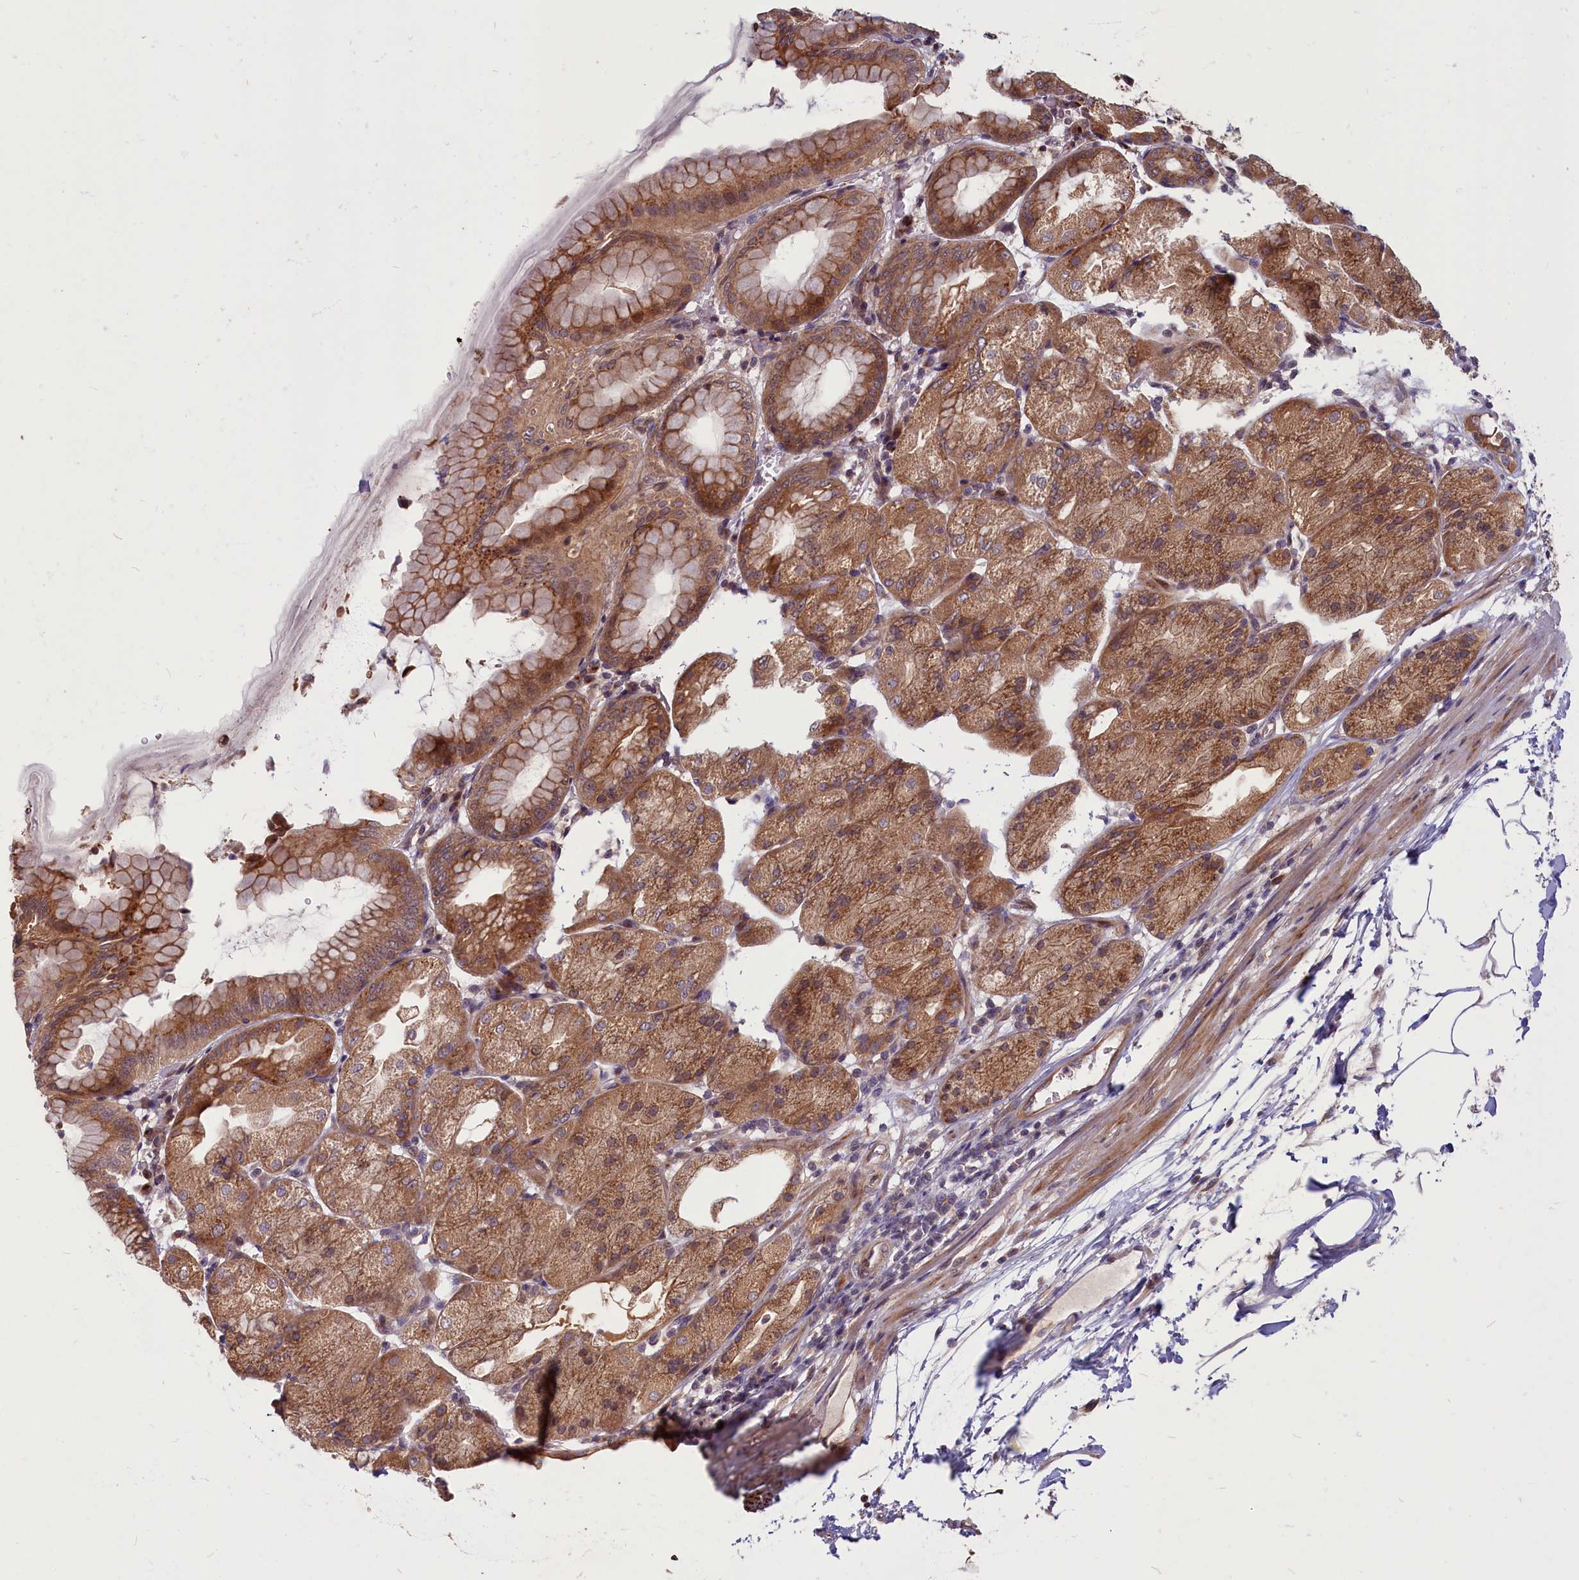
{"staining": {"intensity": "strong", "quantity": ">75%", "location": "cytoplasmic/membranous"}, "tissue": "stomach", "cell_type": "Glandular cells", "image_type": "normal", "snomed": [{"axis": "morphology", "description": "Normal tissue, NOS"}, {"axis": "topography", "description": "Stomach, upper"}, {"axis": "topography", "description": "Stomach, lower"}], "caption": "The photomicrograph shows immunohistochemical staining of normal stomach. There is strong cytoplasmic/membranous positivity is seen in about >75% of glandular cells.", "gene": "ENSG00000274944", "patient": {"sex": "male", "age": 62}}